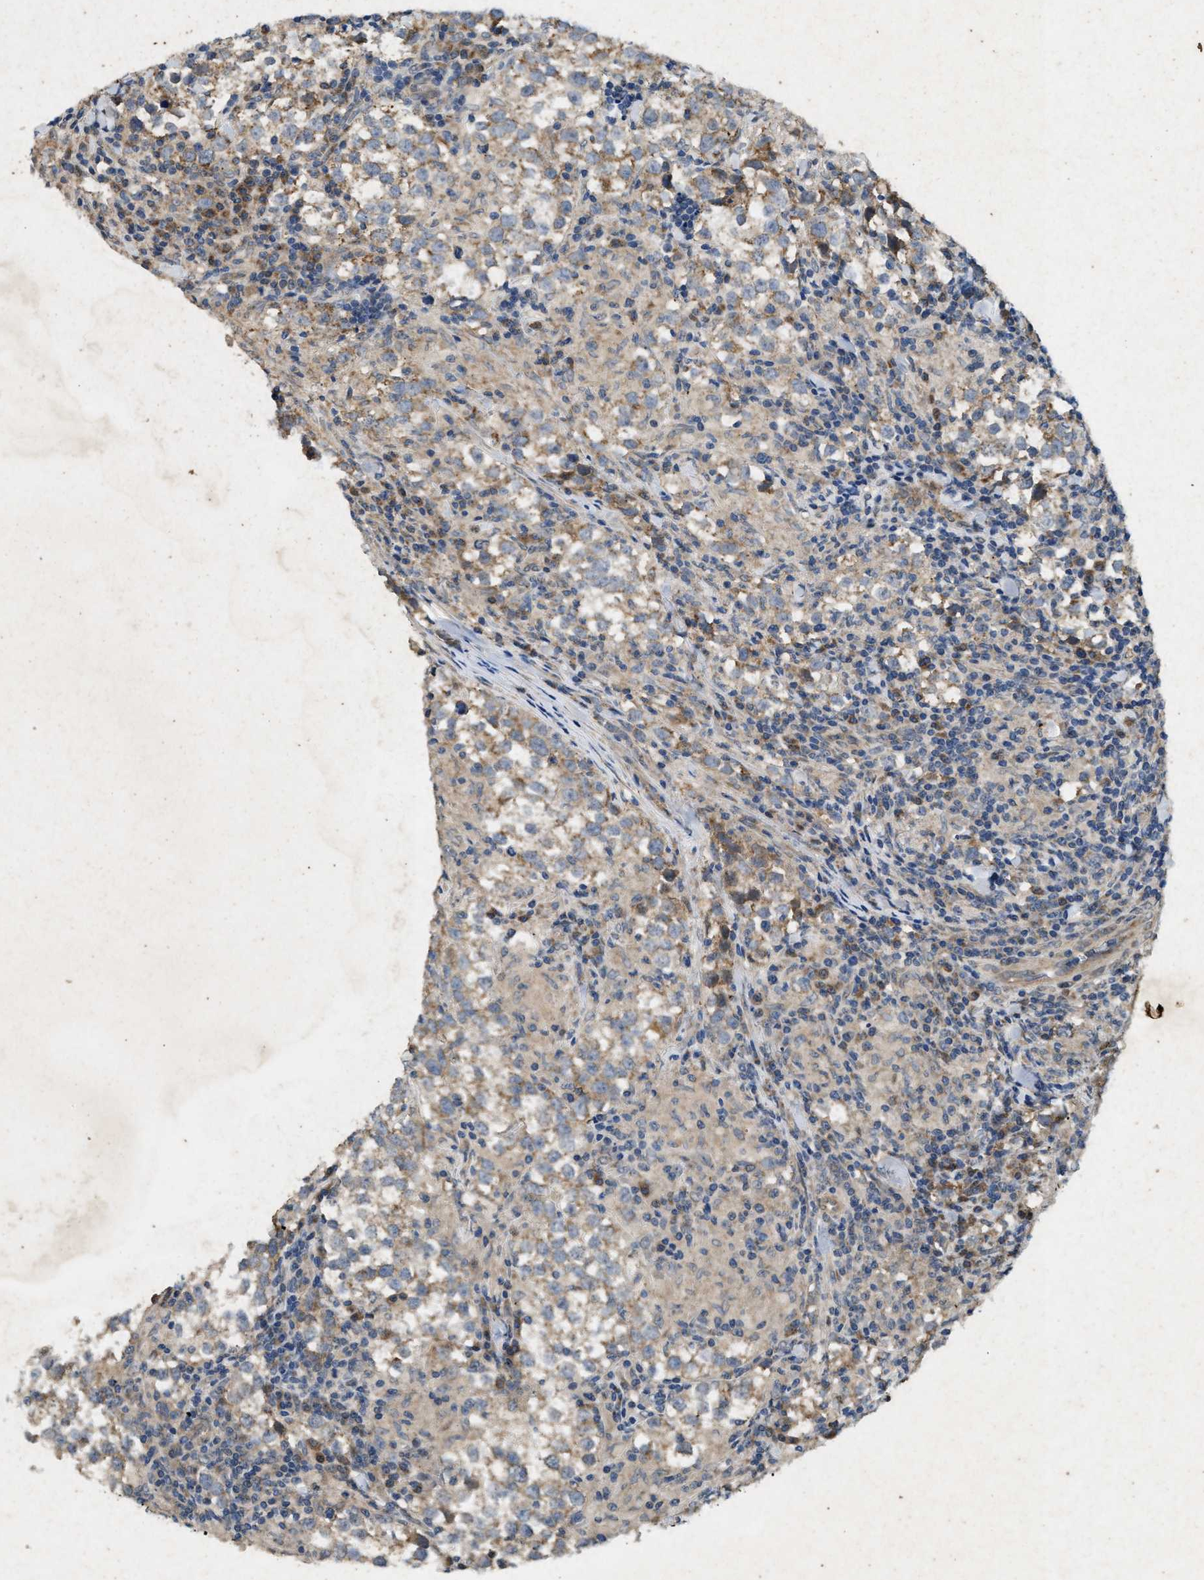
{"staining": {"intensity": "moderate", "quantity": ">75%", "location": "cytoplasmic/membranous"}, "tissue": "testis cancer", "cell_type": "Tumor cells", "image_type": "cancer", "snomed": [{"axis": "morphology", "description": "Seminoma, NOS"}, {"axis": "morphology", "description": "Carcinoma, Embryonal, NOS"}, {"axis": "topography", "description": "Testis"}], "caption": "This histopathology image reveals immunohistochemistry staining of testis seminoma, with medium moderate cytoplasmic/membranous positivity in about >75% of tumor cells.", "gene": "PRKG2", "patient": {"sex": "male", "age": 36}}